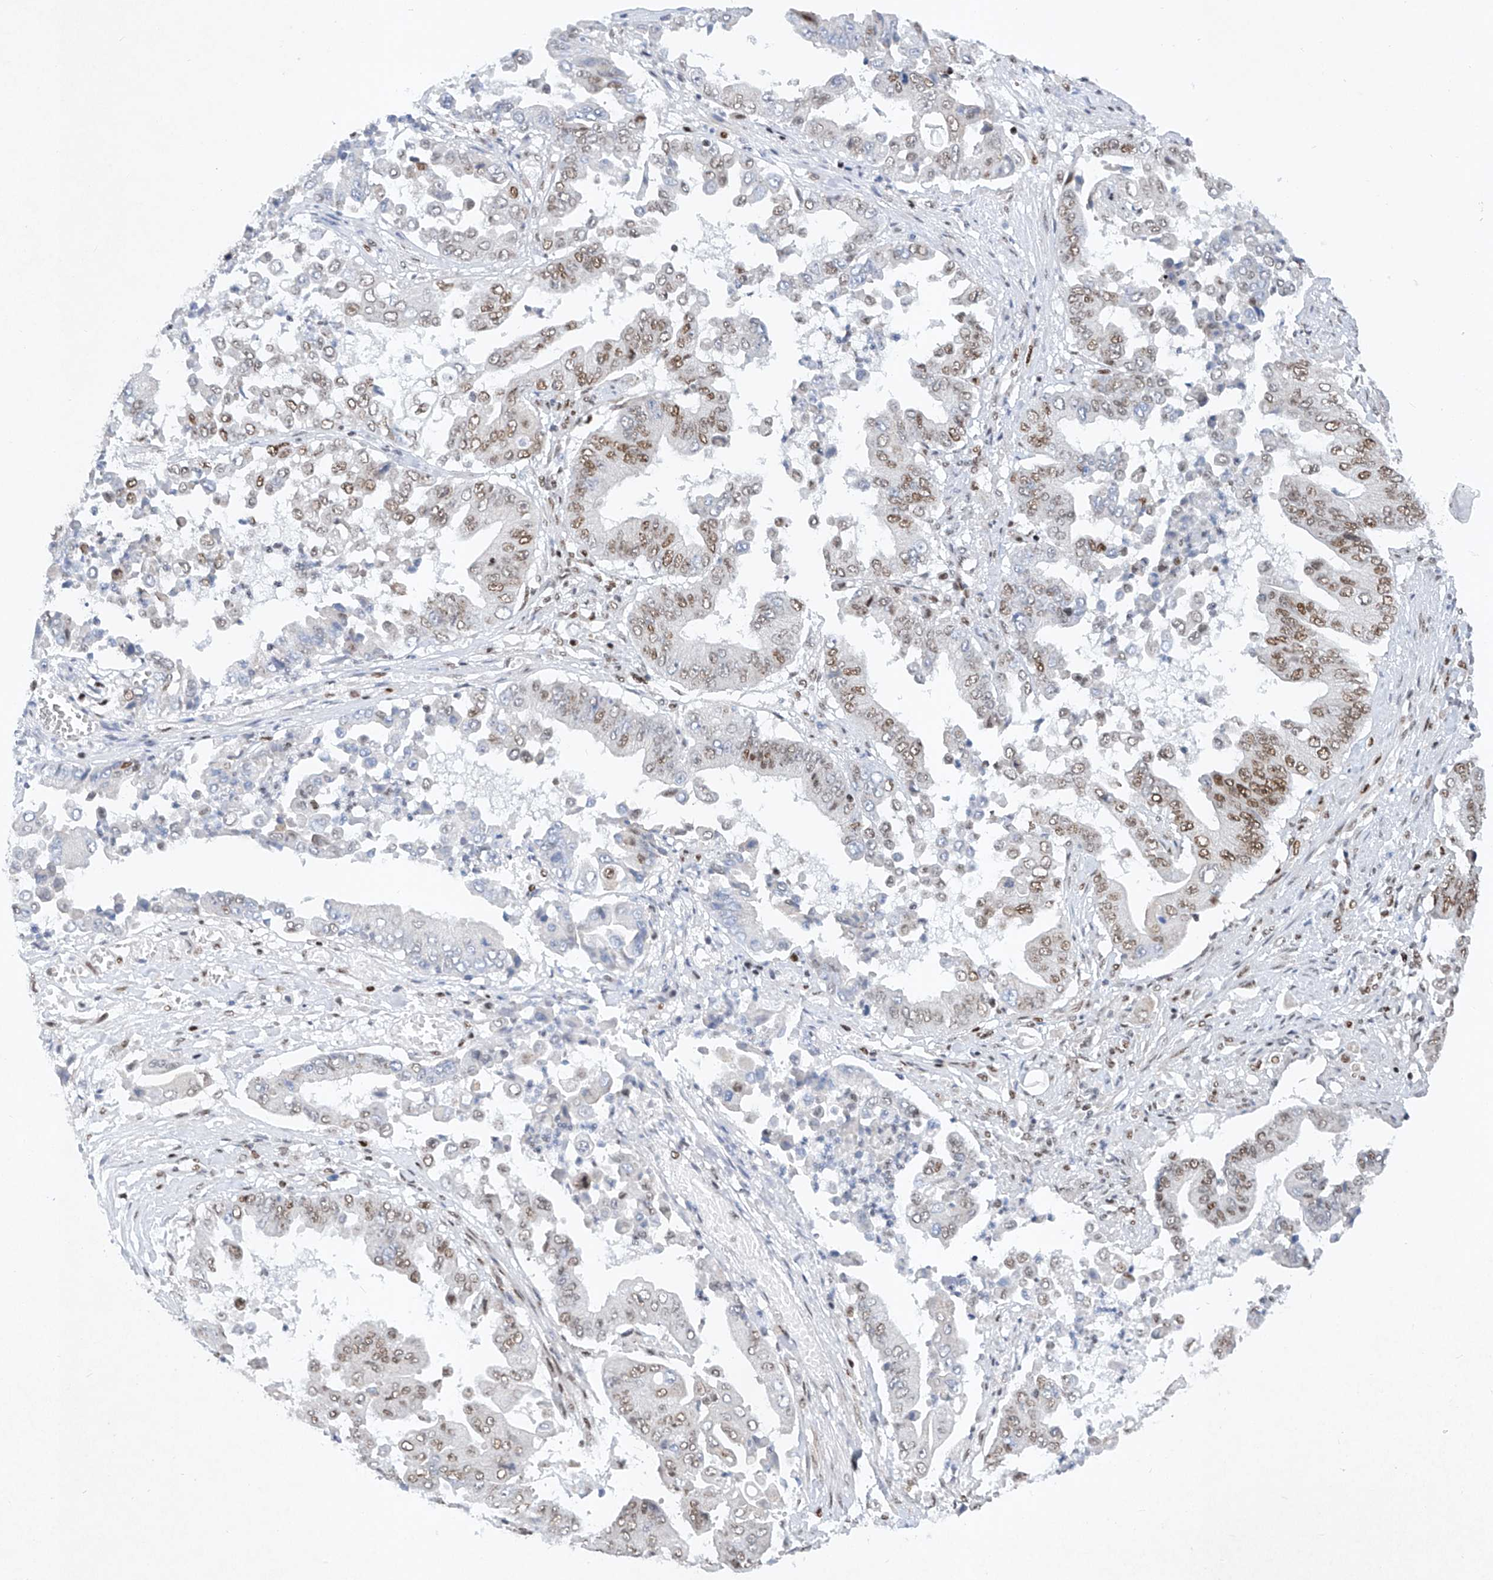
{"staining": {"intensity": "moderate", "quantity": "25%-75%", "location": "nuclear"}, "tissue": "pancreatic cancer", "cell_type": "Tumor cells", "image_type": "cancer", "snomed": [{"axis": "morphology", "description": "Adenocarcinoma, NOS"}, {"axis": "topography", "description": "Pancreas"}], "caption": "Protein staining demonstrates moderate nuclear staining in about 25%-75% of tumor cells in pancreatic adenocarcinoma. The staining was performed using DAB, with brown indicating positive protein expression. Nuclei are stained blue with hematoxylin.", "gene": "TAF4", "patient": {"sex": "female", "age": 77}}